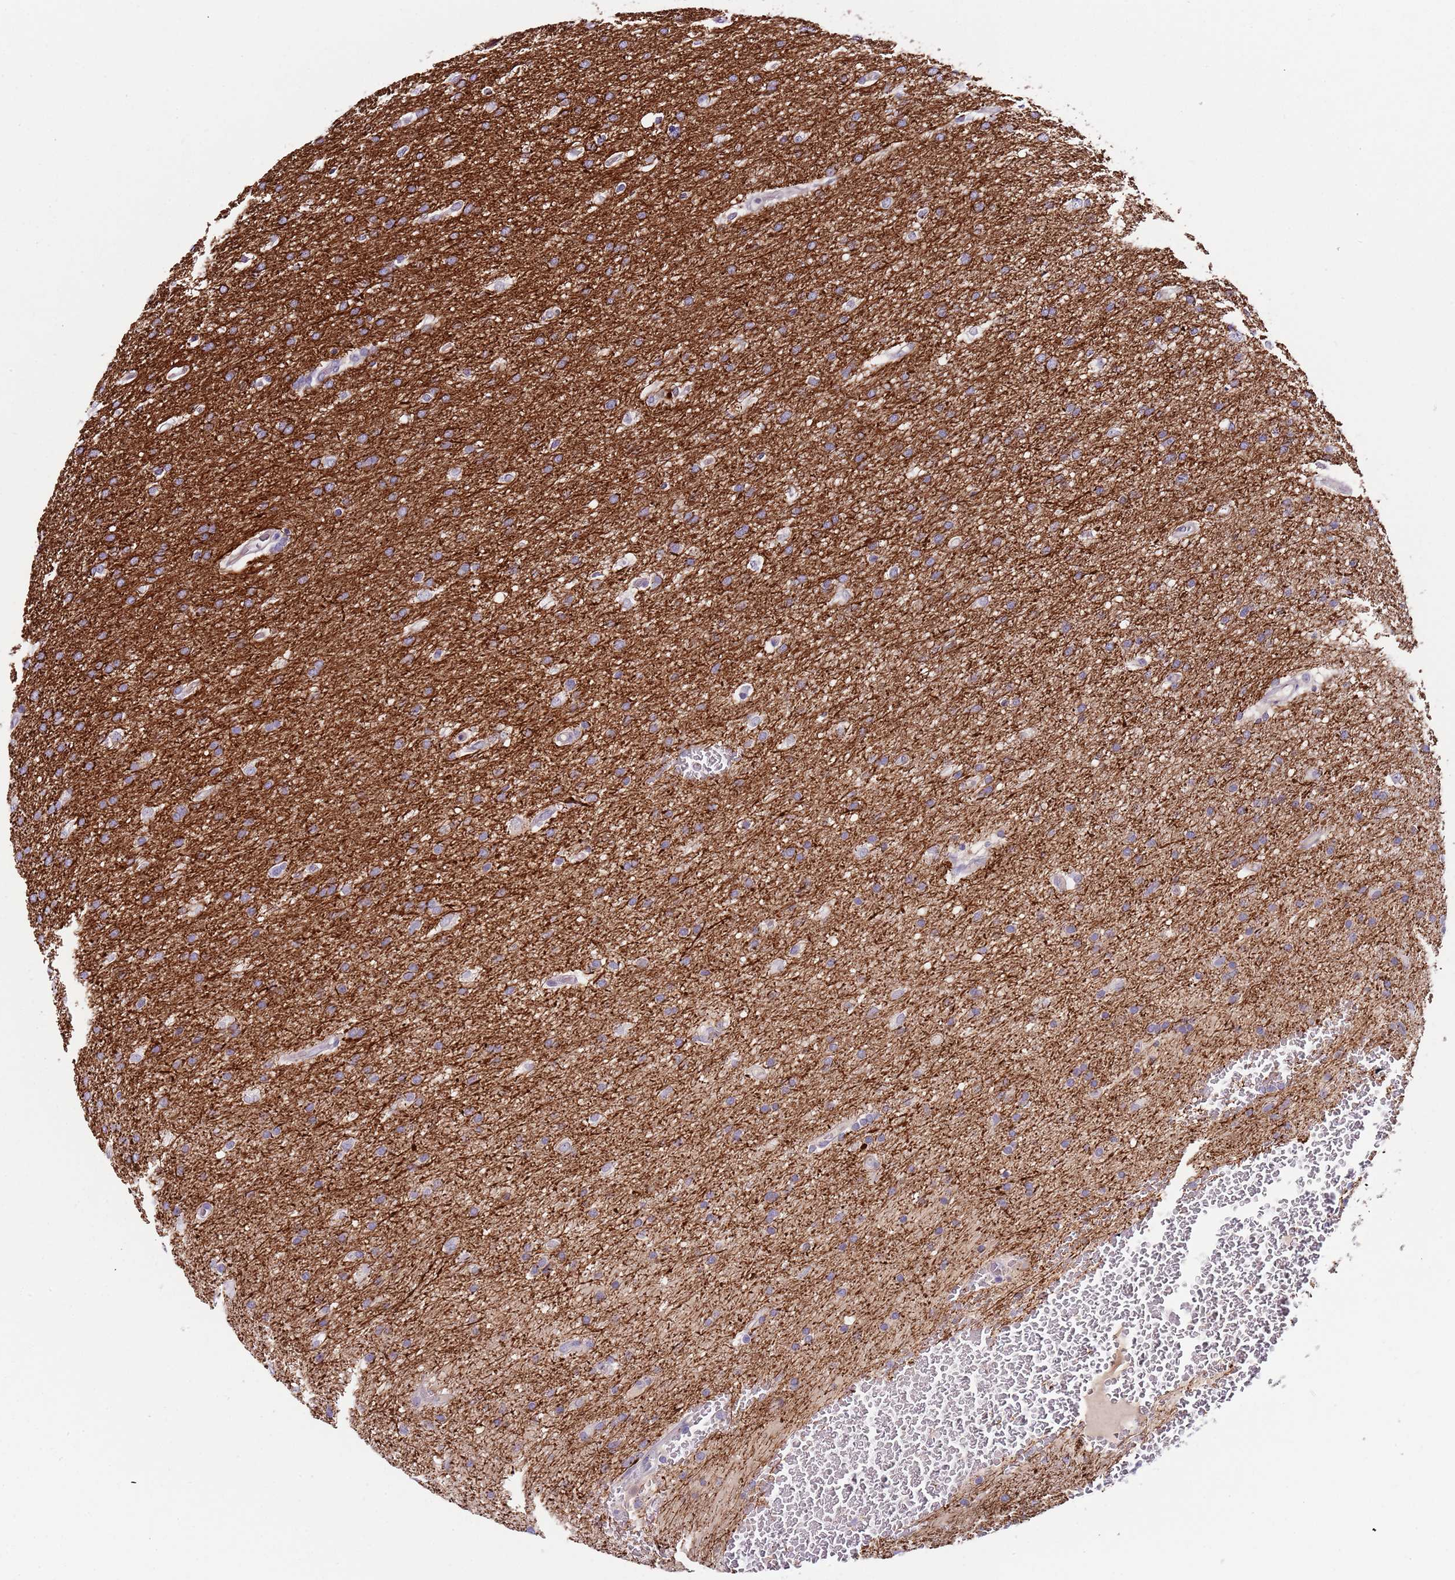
{"staining": {"intensity": "moderate", "quantity": "<25%", "location": "cytoplasmic/membranous"}, "tissue": "glioma", "cell_type": "Tumor cells", "image_type": "cancer", "snomed": [{"axis": "morphology", "description": "Glioma, malignant, High grade"}, {"axis": "topography", "description": "Cerebral cortex"}], "caption": "Protein expression analysis of human malignant glioma (high-grade) reveals moderate cytoplasmic/membranous expression in approximately <25% of tumor cells. (DAB IHC, brown staining for protein, blue staining for nuclei).", "gene": "C2CD3", "patient": {"sex": "female", "age": 36}}